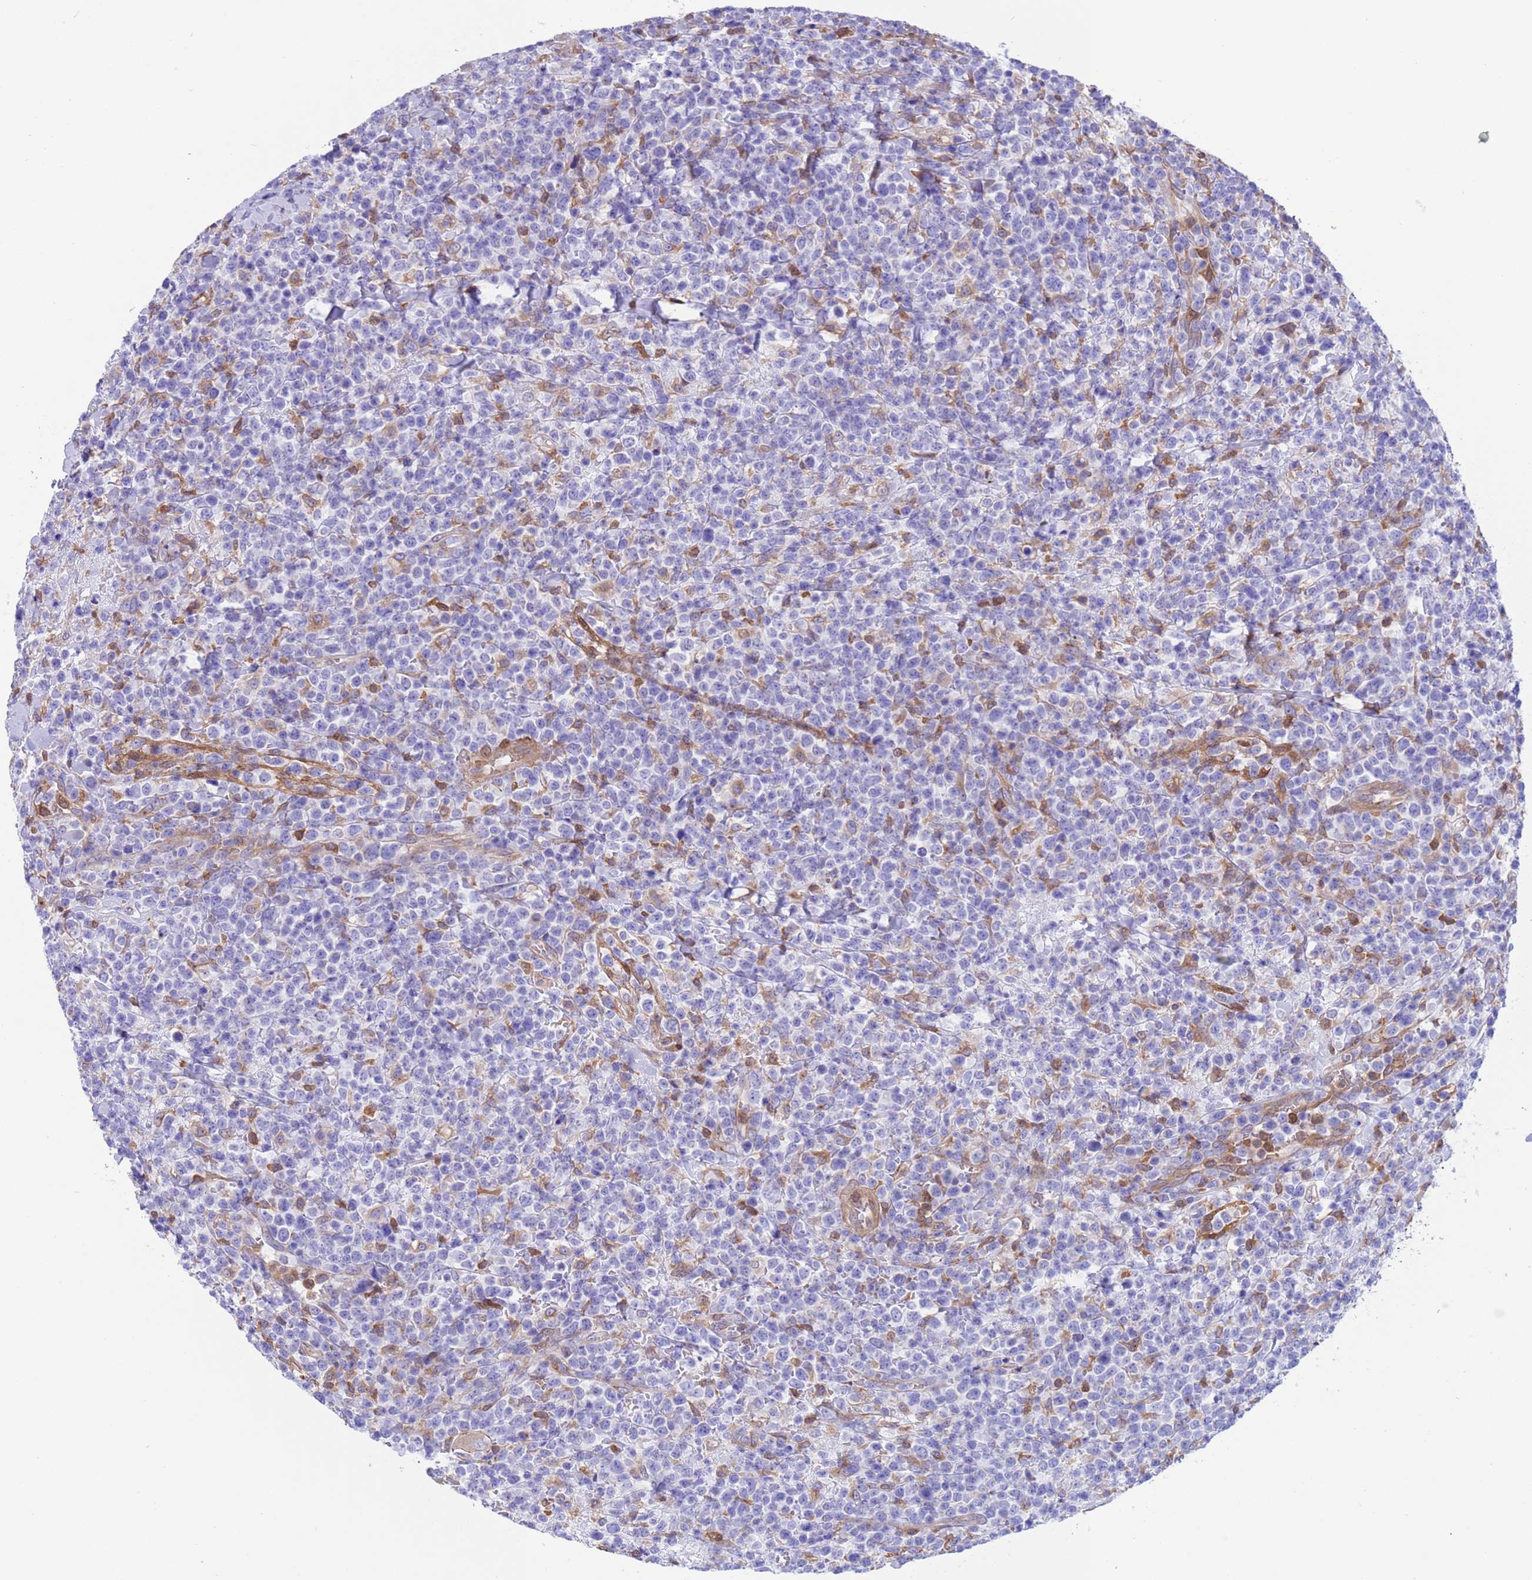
{"staining": {"intensity": "negative", "quantity": "none", "location": "none"}, "tissue": "lymphoma", "cell_type": "Tumor cells", "image_type": "cancer", "snomed": [{"axis": "morphology", "description": "Malignant lymphoma, non-Hodgkin's type, High grade"}, {"axis": "topography", "description": "Colon"}], "caption": "Immunohistochemistry (IHC) of human high-grade malignant lymphoma, non-Hodgkin's type shows no expression in tumor cells.", "gene": "C6orf47", "patient": {"sex": "female", "age": 53}}